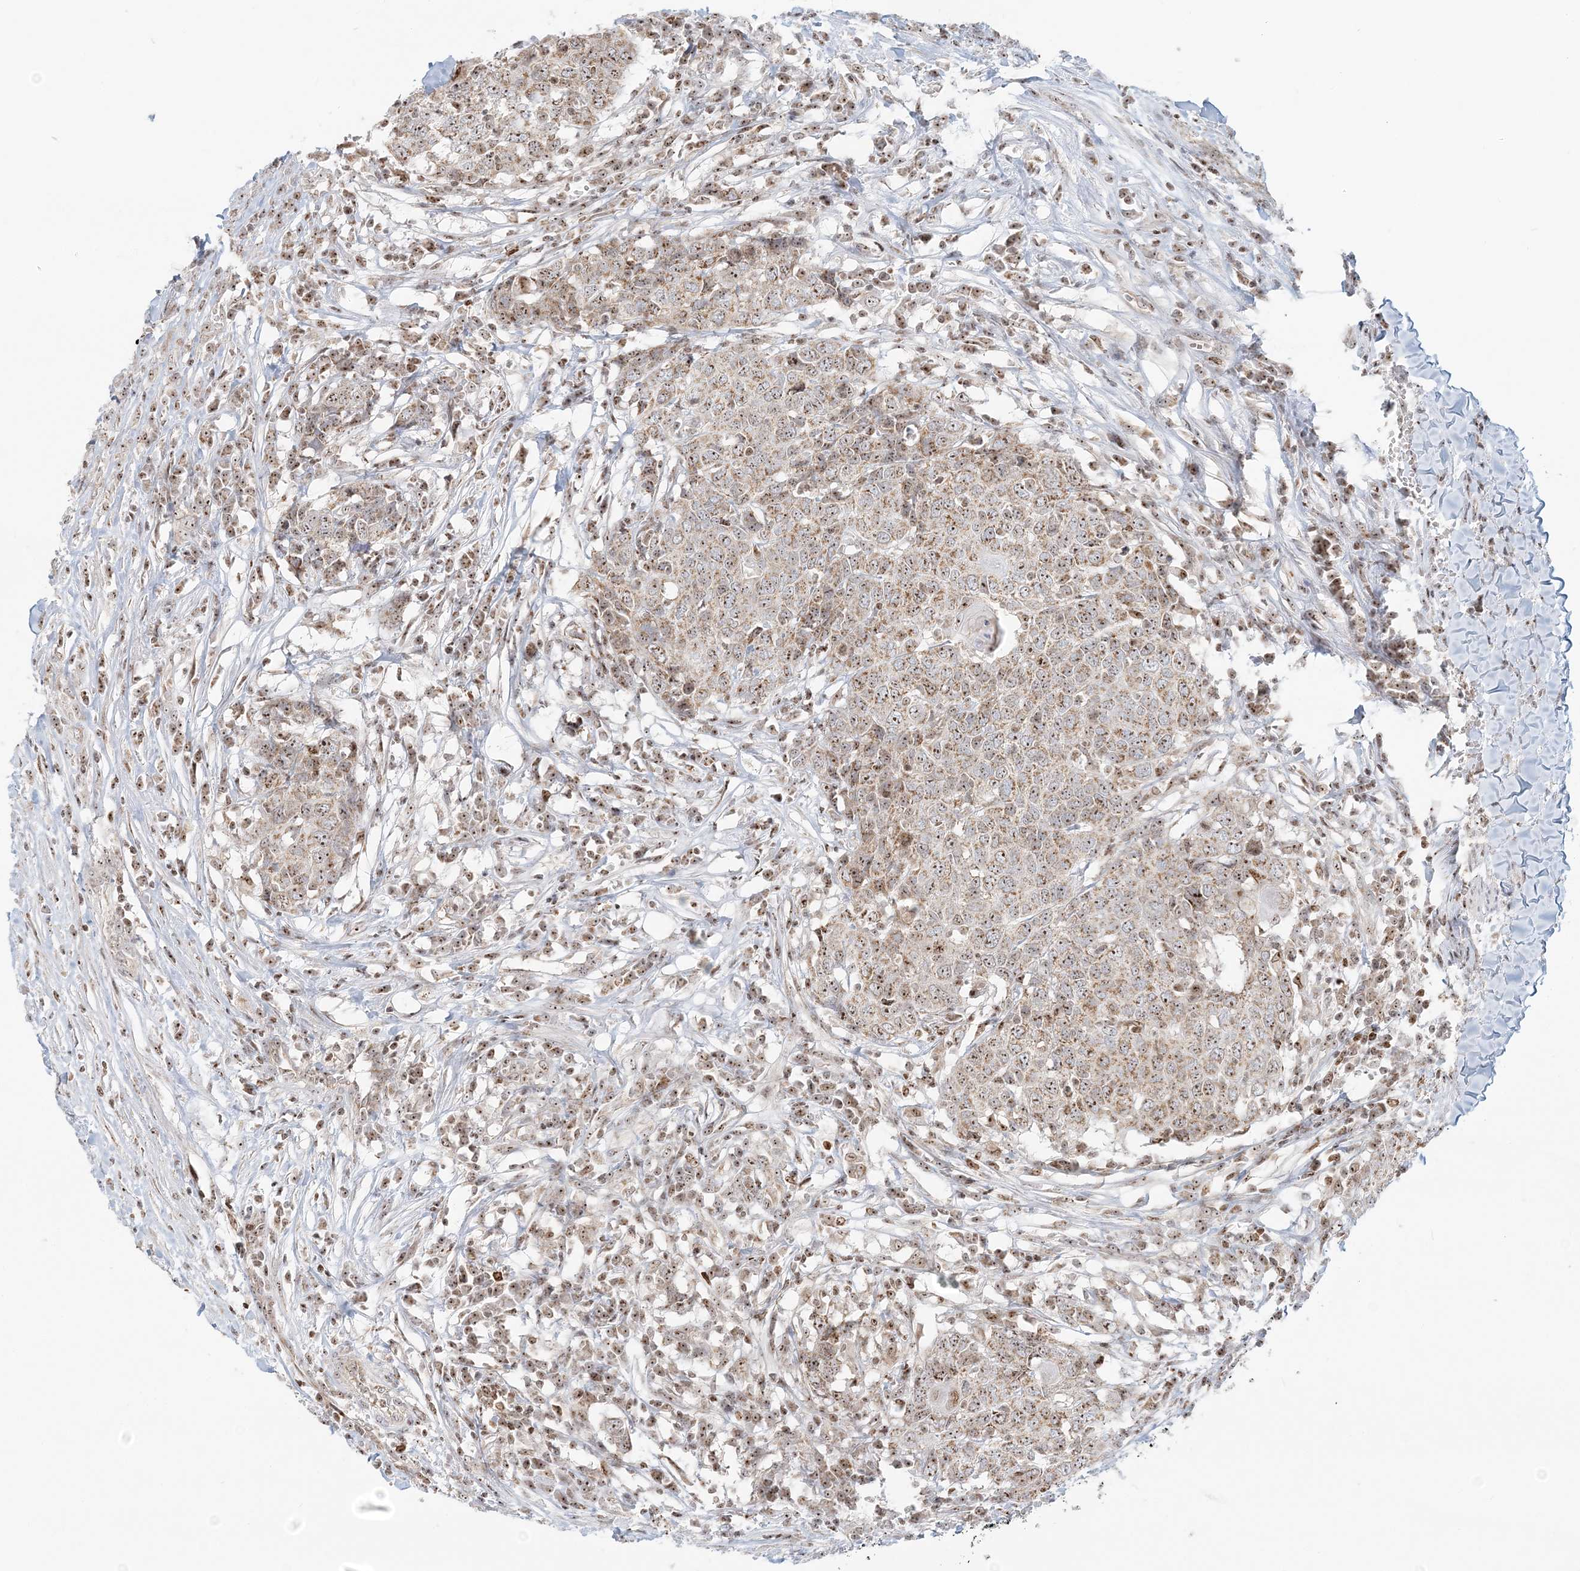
{"staining": {"intensity": "moderate", "quantity": ">75%", "location": "cytoplasmic/membranous,nuclear"}, "tissue": "head and neck cancer", "cell_type": "Tumor cells", "image_type": "cancer", "snomed": [{"axis": "morphology", "description": "Squamous cell carcinoma, NOS"}, {"axis": "topography", "description": "Head-Neck"}], "caption": "DAB (3,3'-diaminobenzidine) immunohistochemical staining of human head and neck cancer demonstrates moderate cytoplasmic/membranous and nuclear protein expression in approximately >75% of tumor cells.", "gene": "UBE2F", "patient": {"sex": "male", "age": 66}}